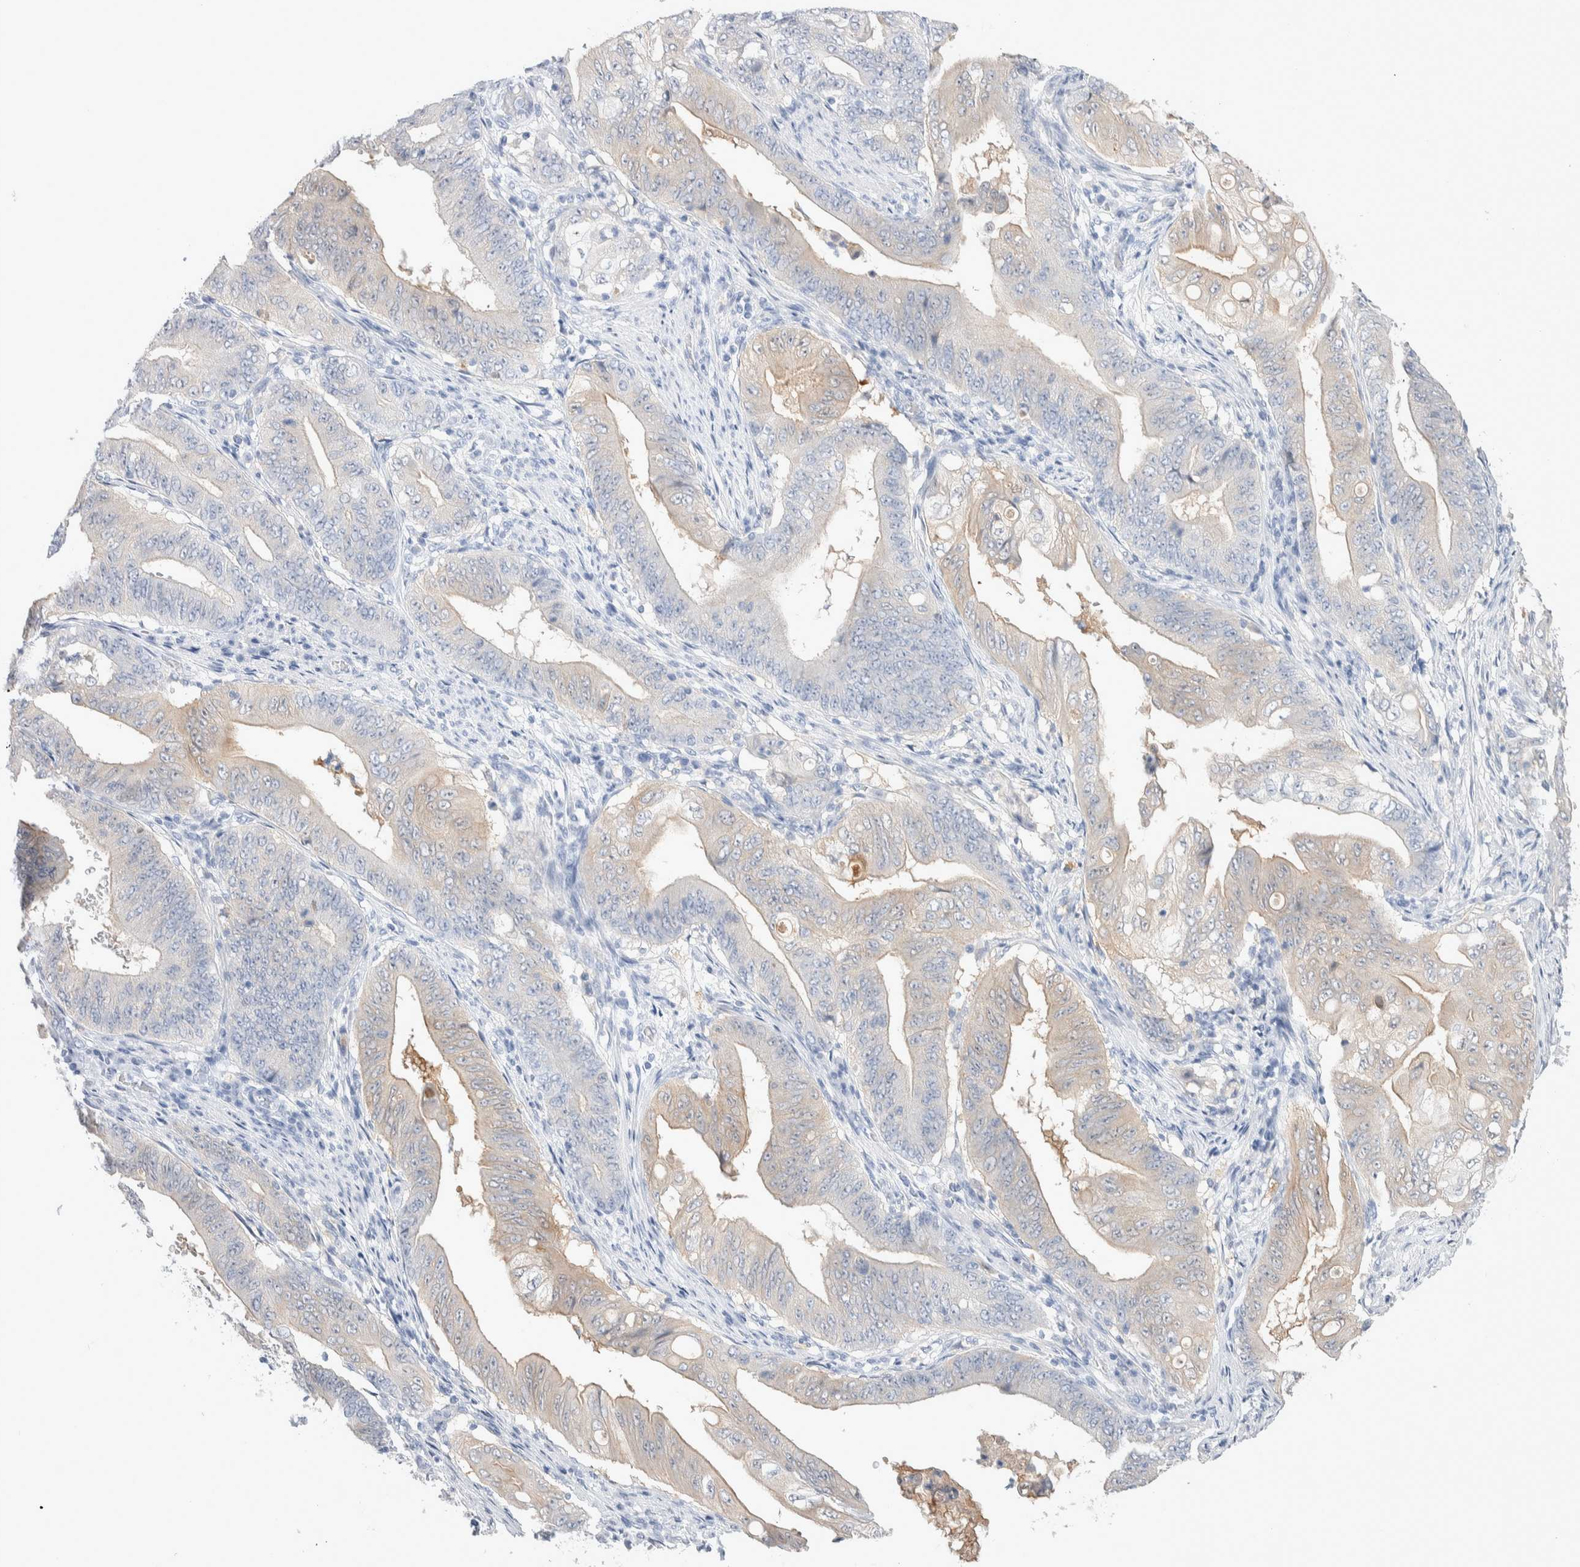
{"staining": {"intensity": "weak", "quantity": "<25%", "location": "cytoplasmic/membranous"}, "tissue": "stomach cancer", "cell_type": "Tumor cells", "image_type": "cancer", "snomed": [{"axis": "morphology", "description": "Adenocarcinoma, NOS"}, {"axis": "topography", "description": "Stomach"}], "caption": "Immunohistochemistry of human stomach cancer (adenocarcinoma) exhibits no staining in tumor cells. The staining was performed using DAB (3,3'-diaminobenzidine) to visualize the protein expression in brown, while the nuclei were stained in blue with hematoxylin (Magnification: 20x).", "gene": "GDA", "patient": {"sex": "female", "age": 73}}